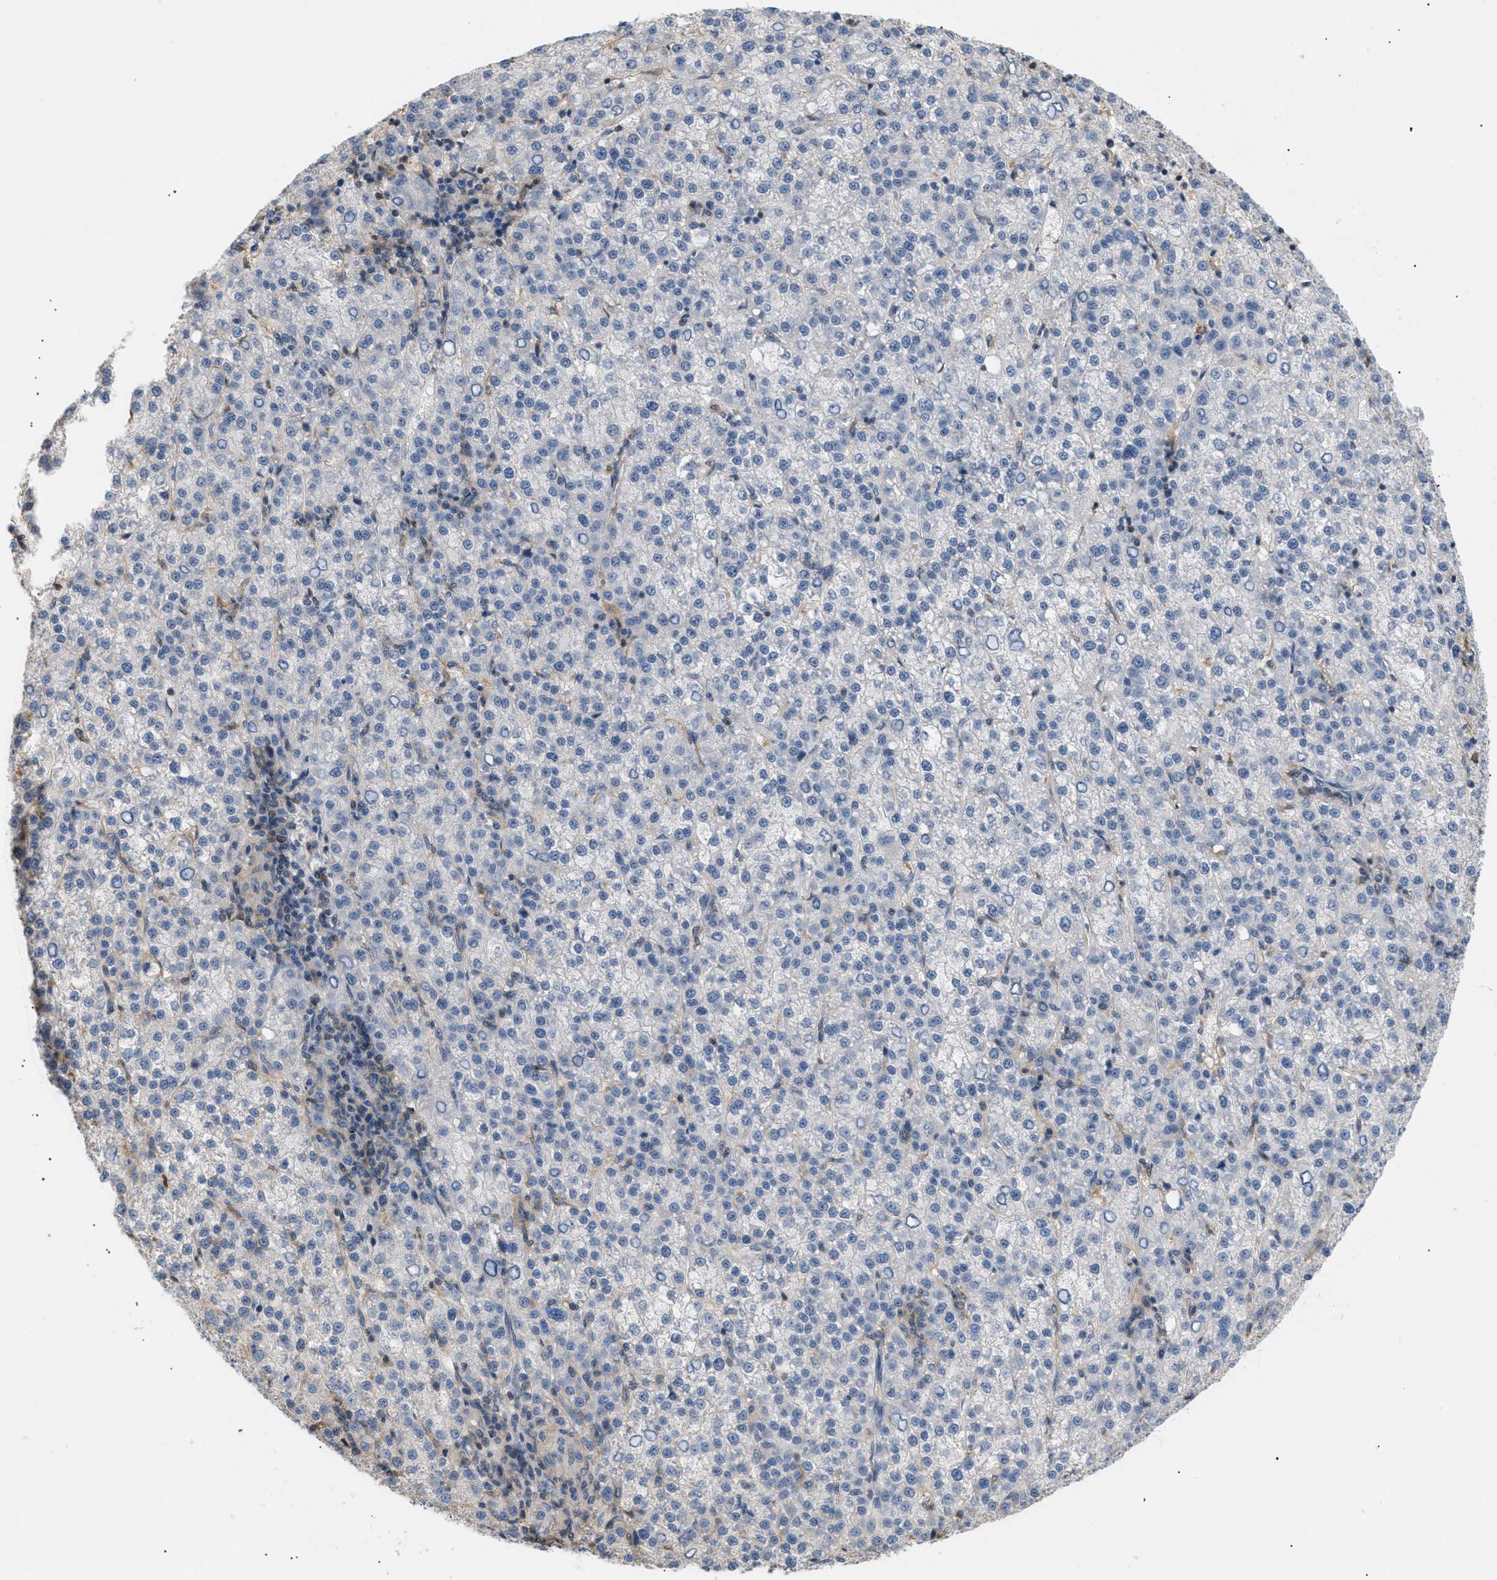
{"staining": {"intensity": "negative", "quantity": "none", "location": "none"}, "tissue": "liver cancer", "cell_type": "Tumor cells", "image_type": "cancer", "snomed": [{"axis": "morphology", "description": "Carcinoma, Hepatocellular, NOS"}, {"axis": "topography", "description": "Liver"}], "caption": "Immunohistochemistry (IHC) of hepatocellular carcinoma (liver) exhibits no positivity in tumor cells. (DAB (3,3'-diaminobenzidine) immunohistochemistry (IHC) visualized using brightfield microscopy, high magnification).", "gene": "FARS2", "patient": {"sex": "female", "age": 58}}